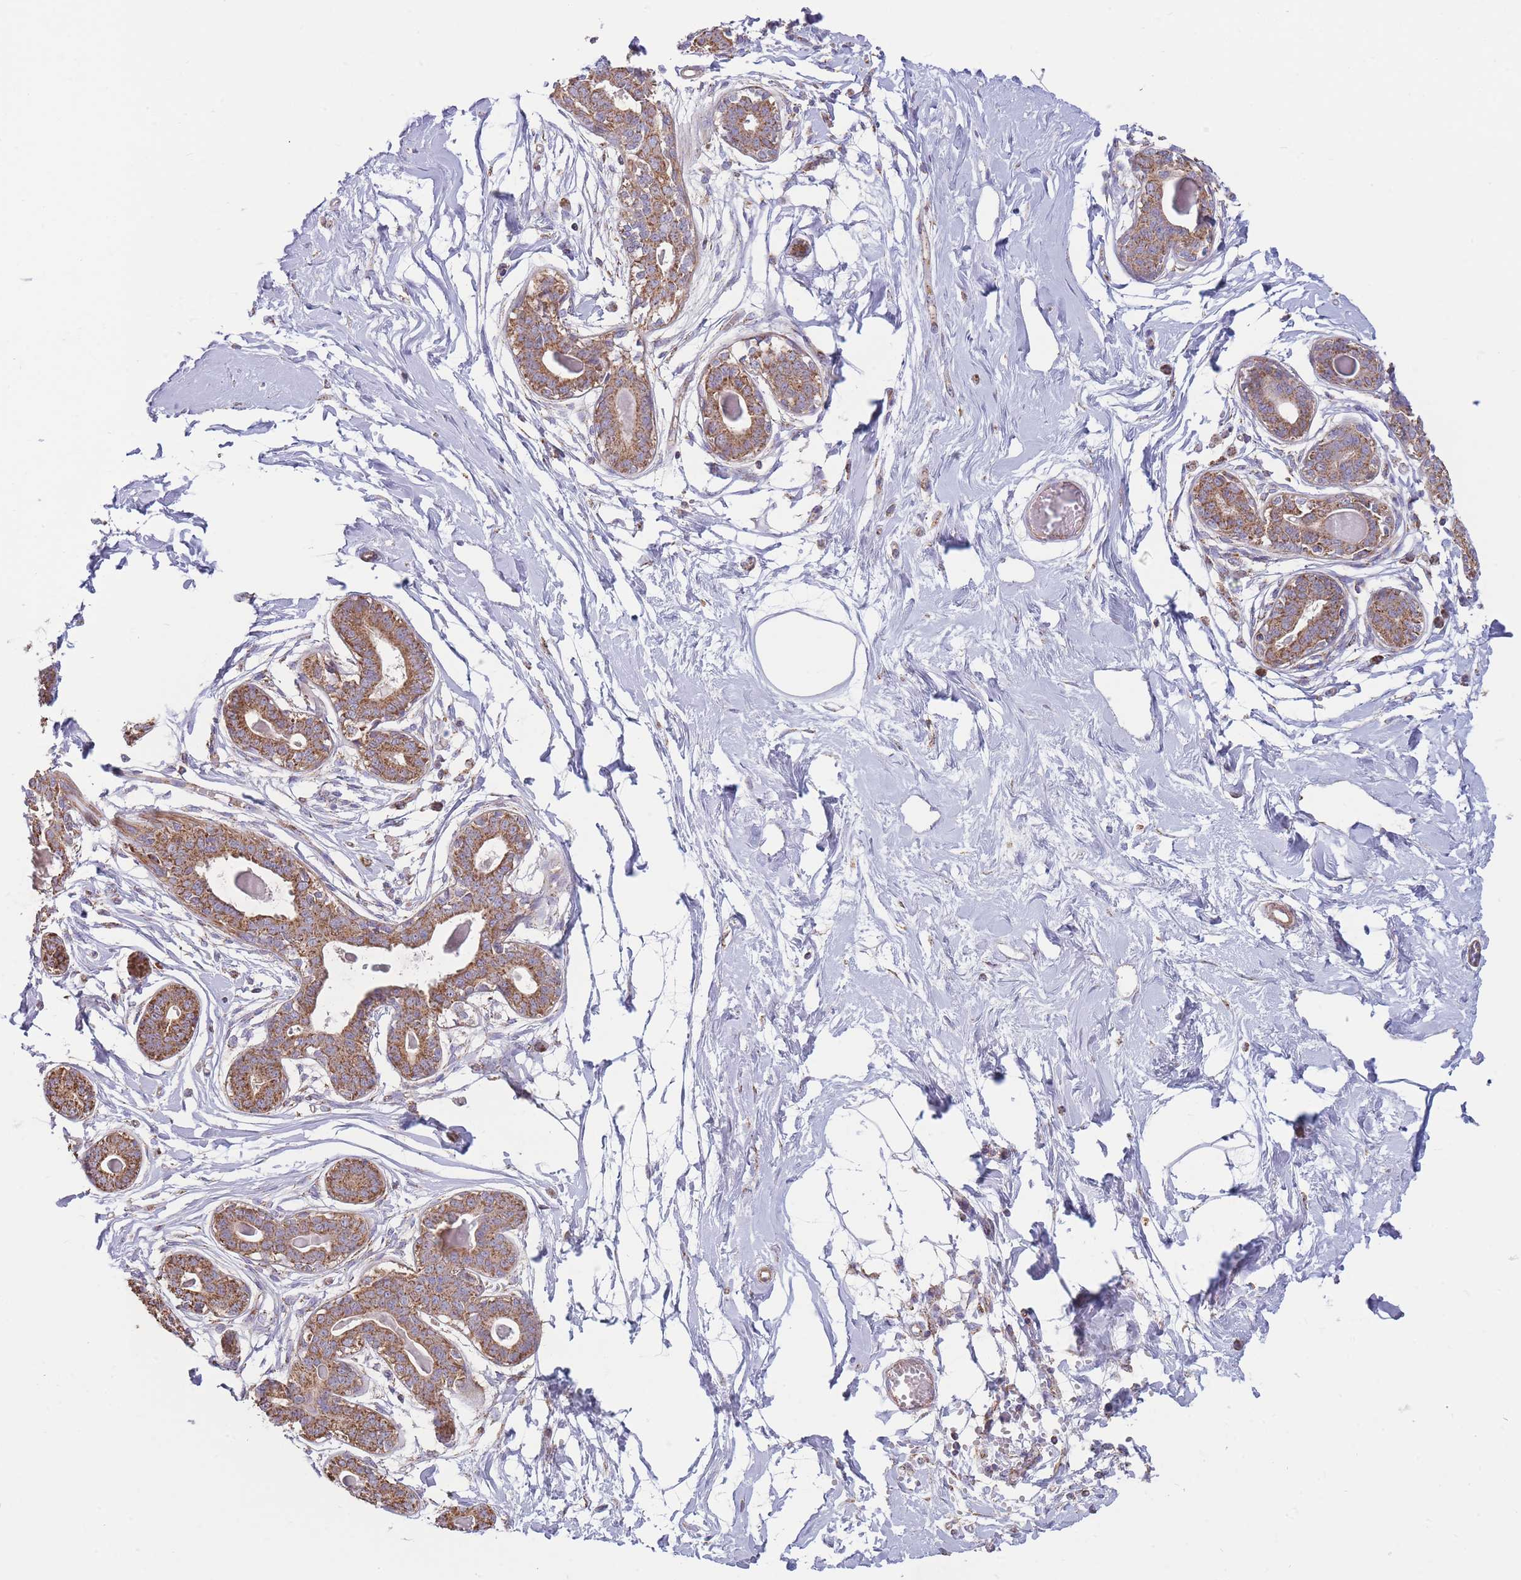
{"staining": {"intensity": "negative", "quantity": "none", "location": "none"}, "tissue": "breast", "cell_type": "Adipocytes", "image_type": "normal", "snomed": [{"axis": "morphology", "description": "Normal tissue, NOS"}, {"axis": "topography", "description": "Breast"}], "caption": "This is an immunohistochemistry photomicrograph of normal breast. There is no staining in adipocytes.", "gene": "KIF16B", "patient": {"sex": "female", "age": 45}}